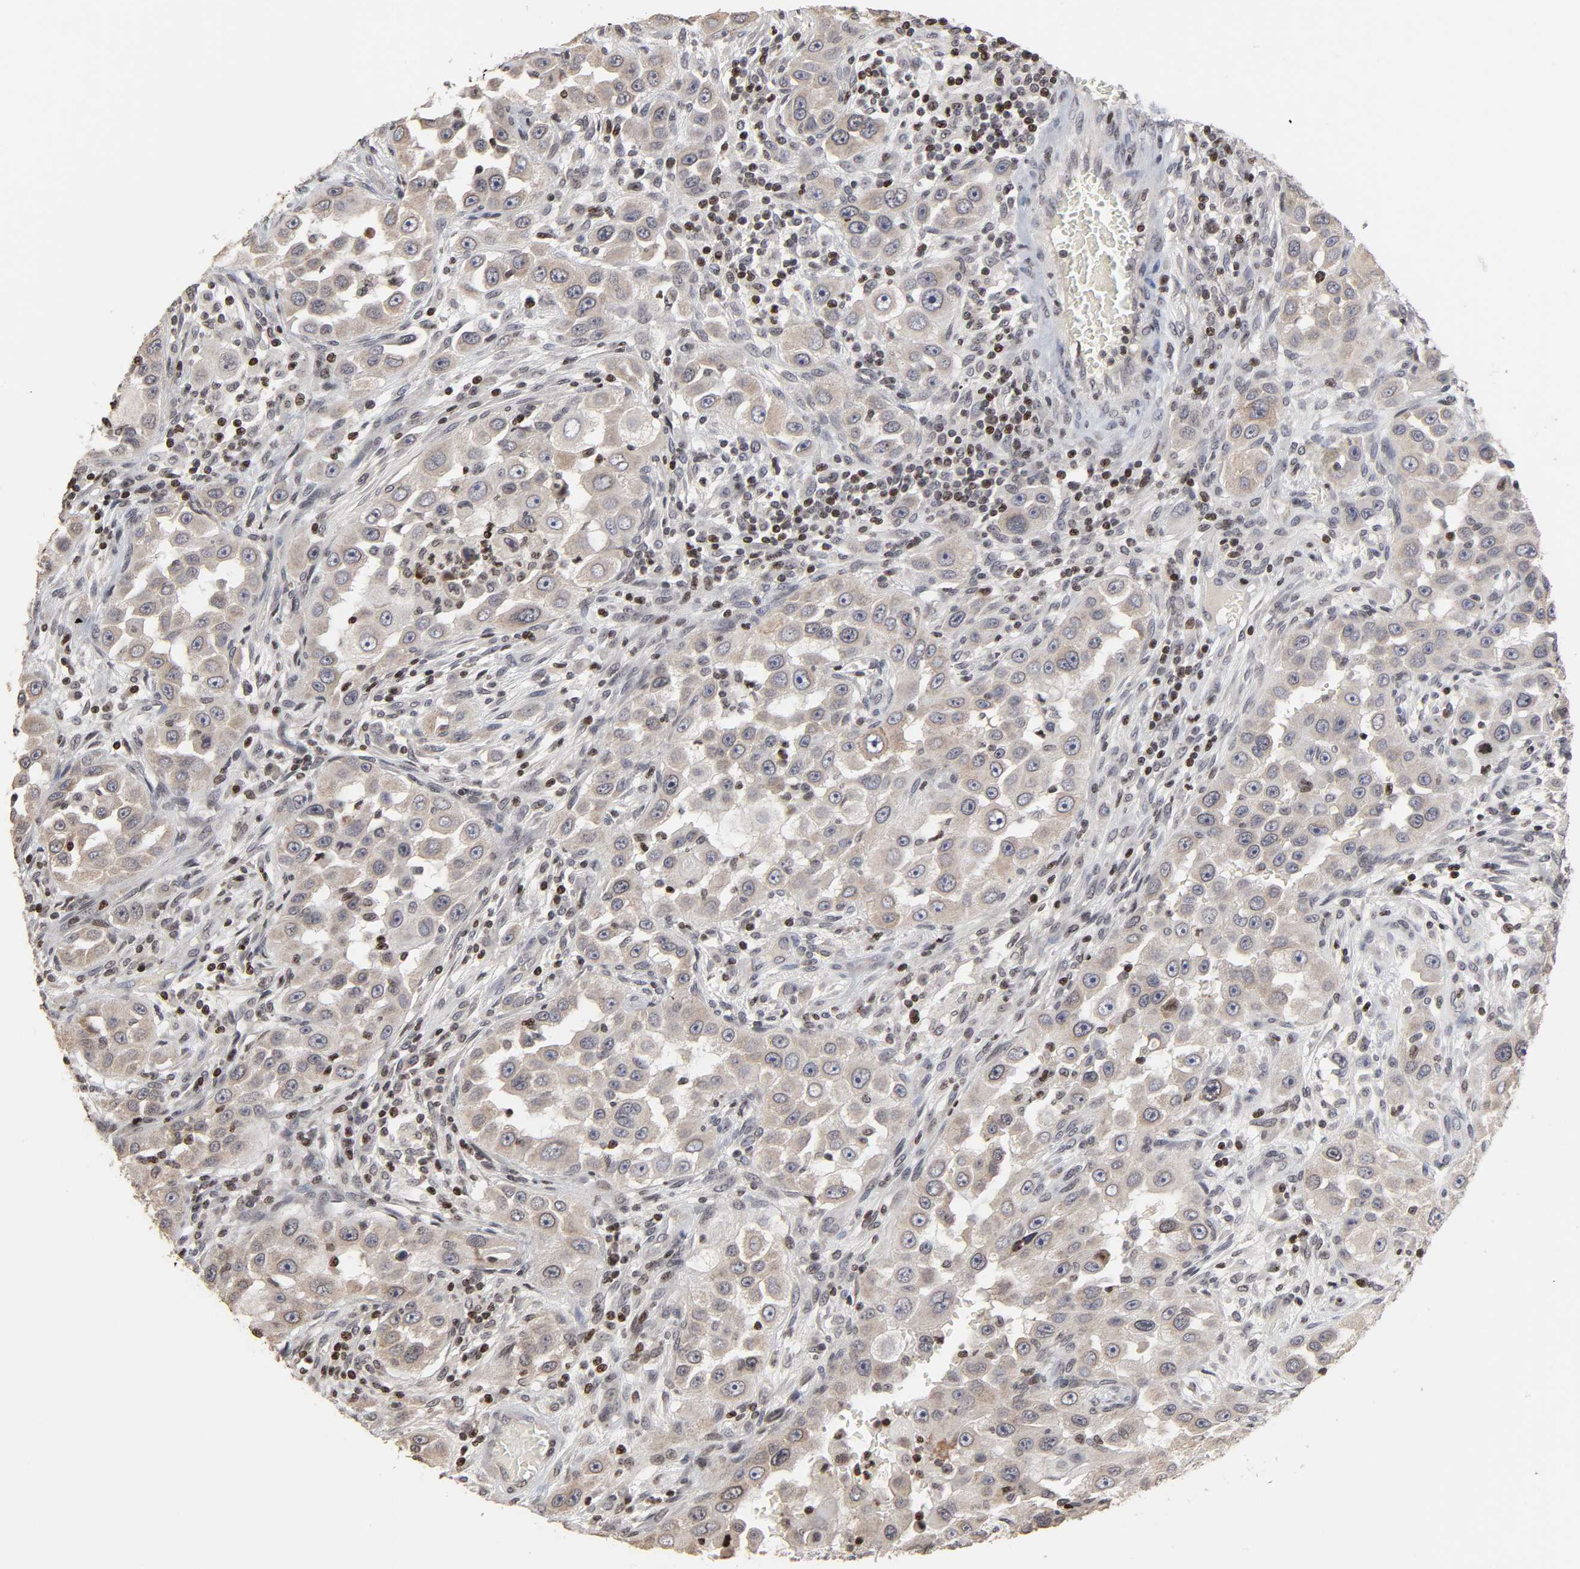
{"staining": {"intensity": "weak", "quantity": "25%-75%", "location": "cytoplasmic/membranous"}, "tissue": "head and neck cancer", "cell_type": "Tumor cells", "image_type": "cancer", "snomed": [{"axis": "morphology", "description": "Carcinoma, NOS"}, {"axis": "topography", "description": "Head-Neck"}], "caption": "Head and neck carcinoma was stained to show a protein in brown. There is low levels of weak cytoplasmic/membranous staining in approximately 25%-75% of tumor cells.", "gene": "ZNF473", "patient": {"sex": "male", "age": 87}}